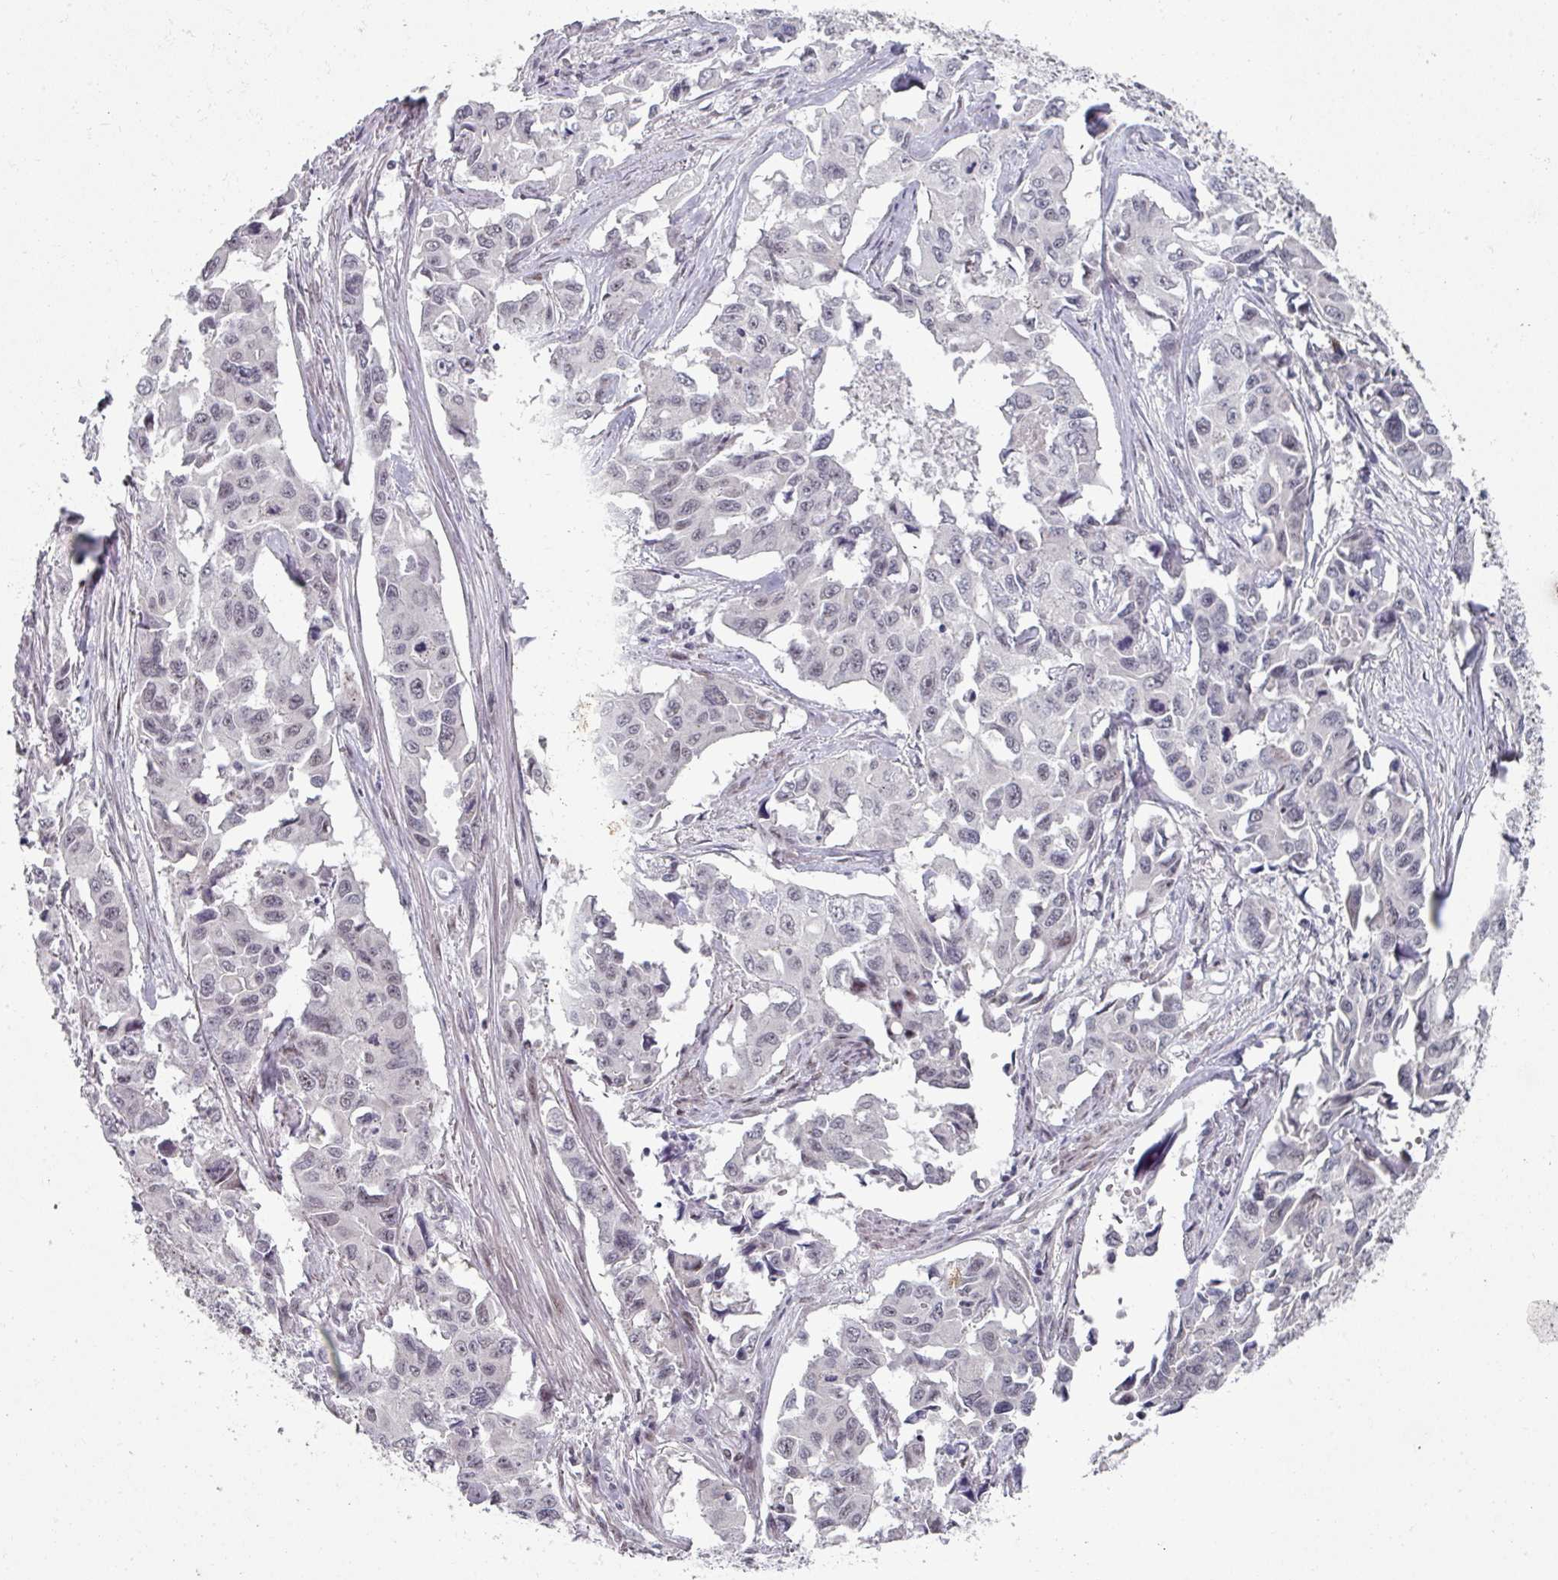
{"staining": {"intensity": "negative", "quantity": "none", "location": "none"}, "tissue": "lung cancer", "cell_type": "Tumor cells", "image_type": "cancer", "snomed": [{"axis": "morphology", "description": "Adenocarcinoma, NOS"}, {"axis": "topography", "description": "Lung"}], "caption": "A high-resolution histopathology image shows immunohistochemistry staining of lung cancer (adenocarcinoma), which reveals no significant staining in tumor cells.", "gene": "TMCC1", "patient": {"sex": "male", "age": 64}}